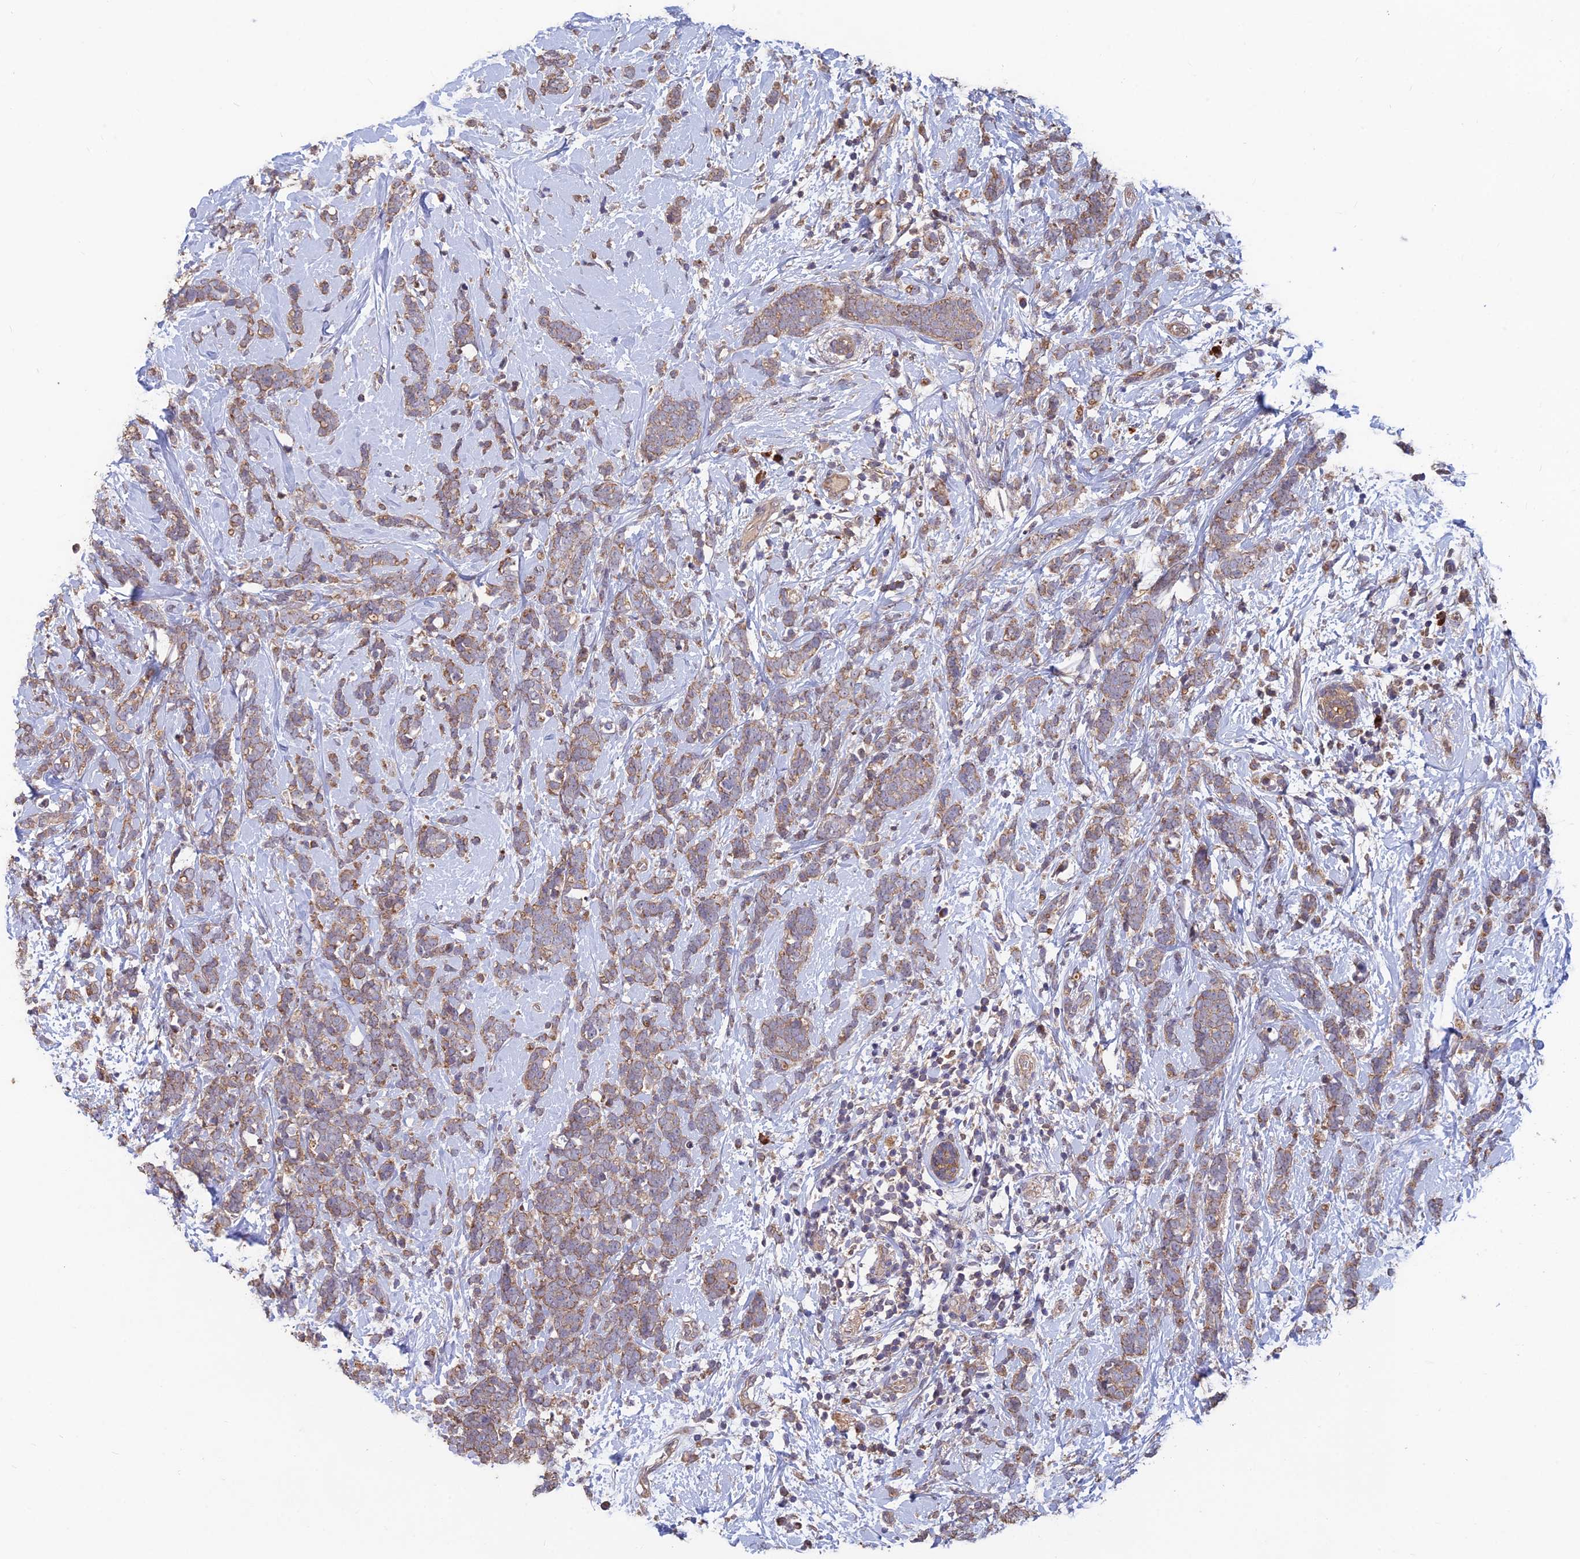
{"staining": {"intensity": "moderate", "quantity": ">75%", "location": "cytoplasmic/membranous"}, "tissue": "breast cancer", "cell_type": "Tumor cells", "image_type": "cancer", "snomed": [{"axis": "morphology", "description": "Lobular carcinoma"}, {"axis": "topography", "description": "Breast"}], "caption": "Breast cancer (lobular carcinoma) stained for a protein (brown) shows moderate cytoplasmic/membranous positive positivity in about >75% of tumor cells.", "gene": "SHISA5", "patient": {"sex": "female", "age": 58}}